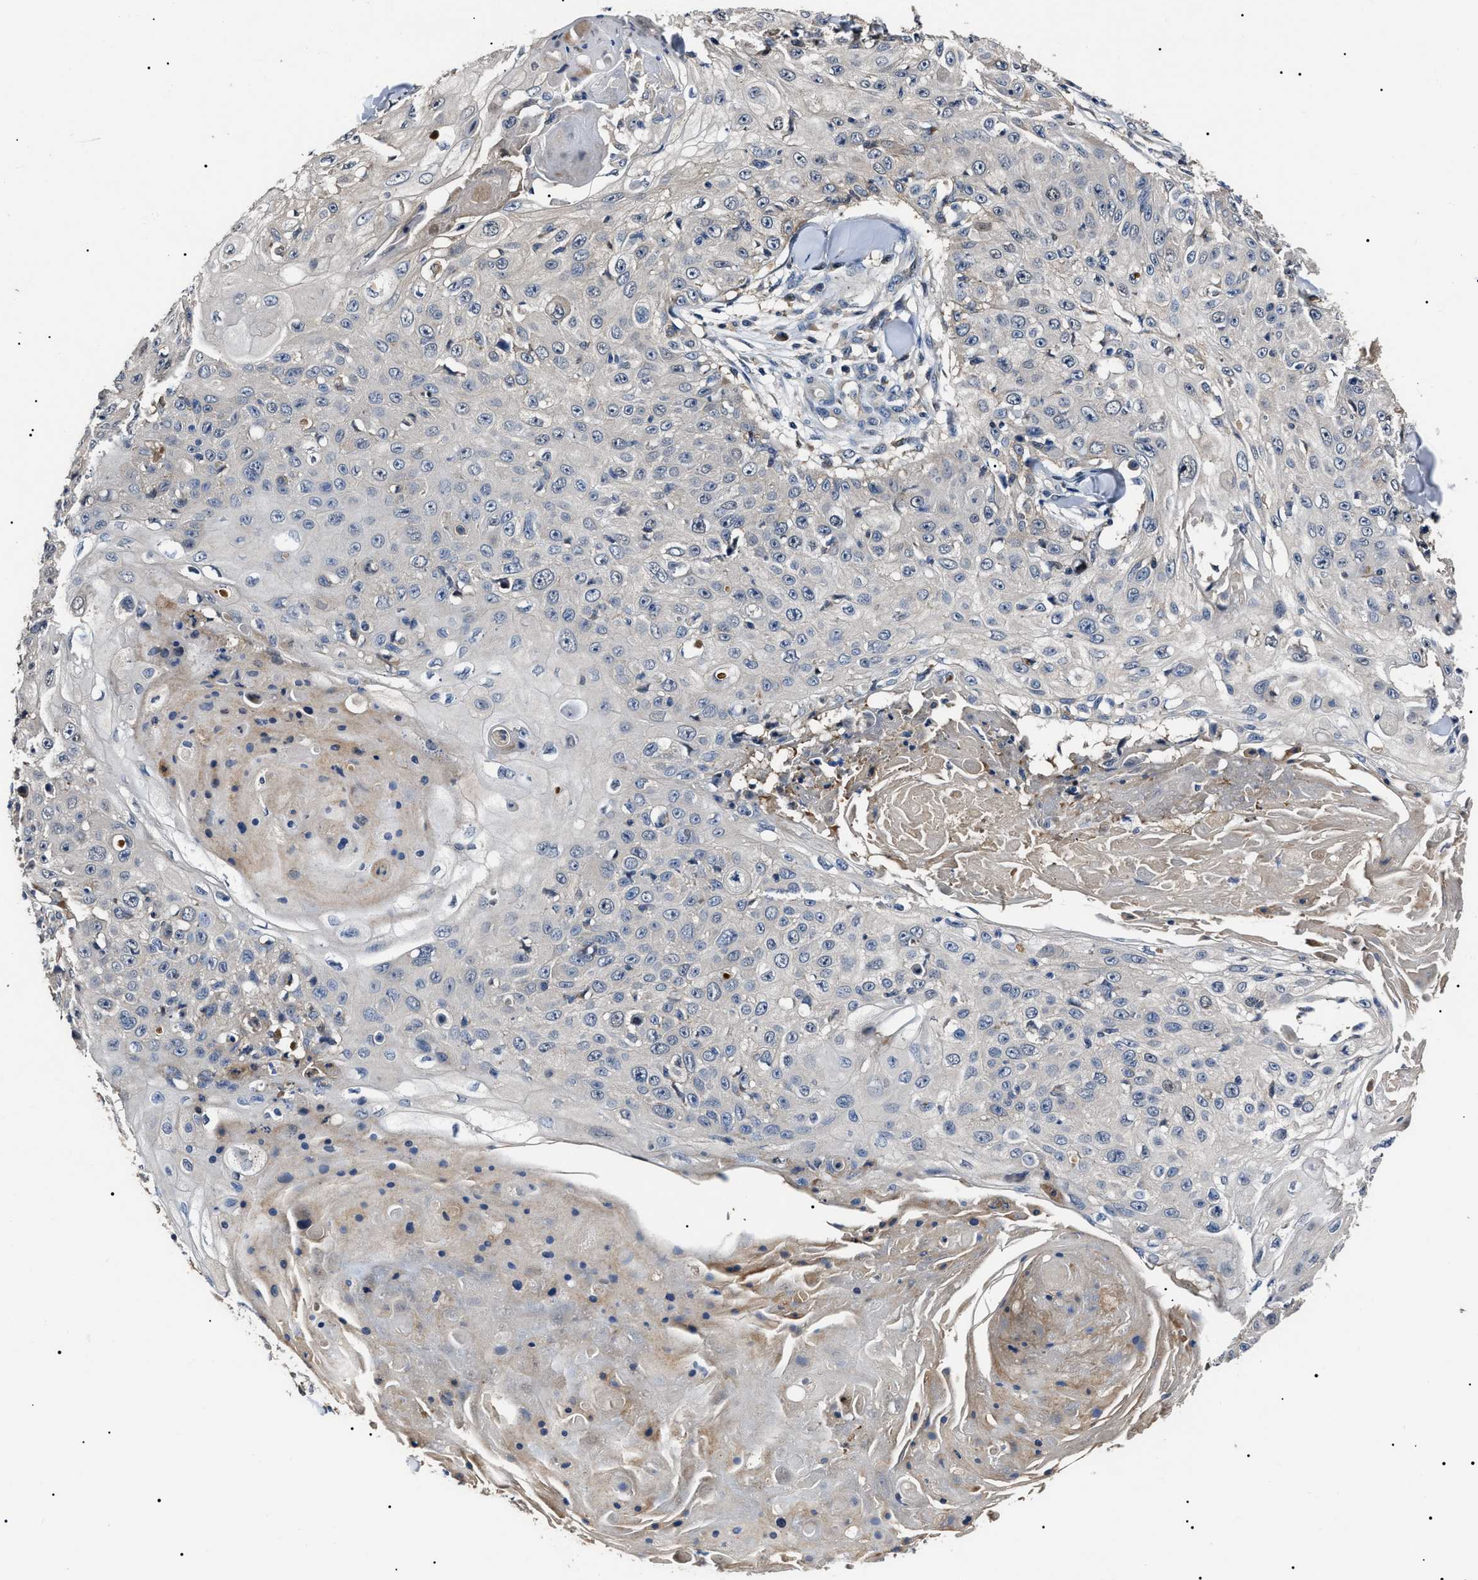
{"staining": {"intensity": "negative", "quantity": "none", "location": "none"}, "tissue": "skin cancer", "cell_type": "Tumor cells", "image_type": "cancer", "snomed": [{"axis": "morphology", "description": "Squamous cell carcinoma, NOS"}, {"axis": "topography", "description": "Skin"}], "caption": "This is an IHC photomicrograph of human skin cancer. There is no positivity in tumor cells.", "gene": "IFT81", "patient": {"sex": "male", "age": 86}}